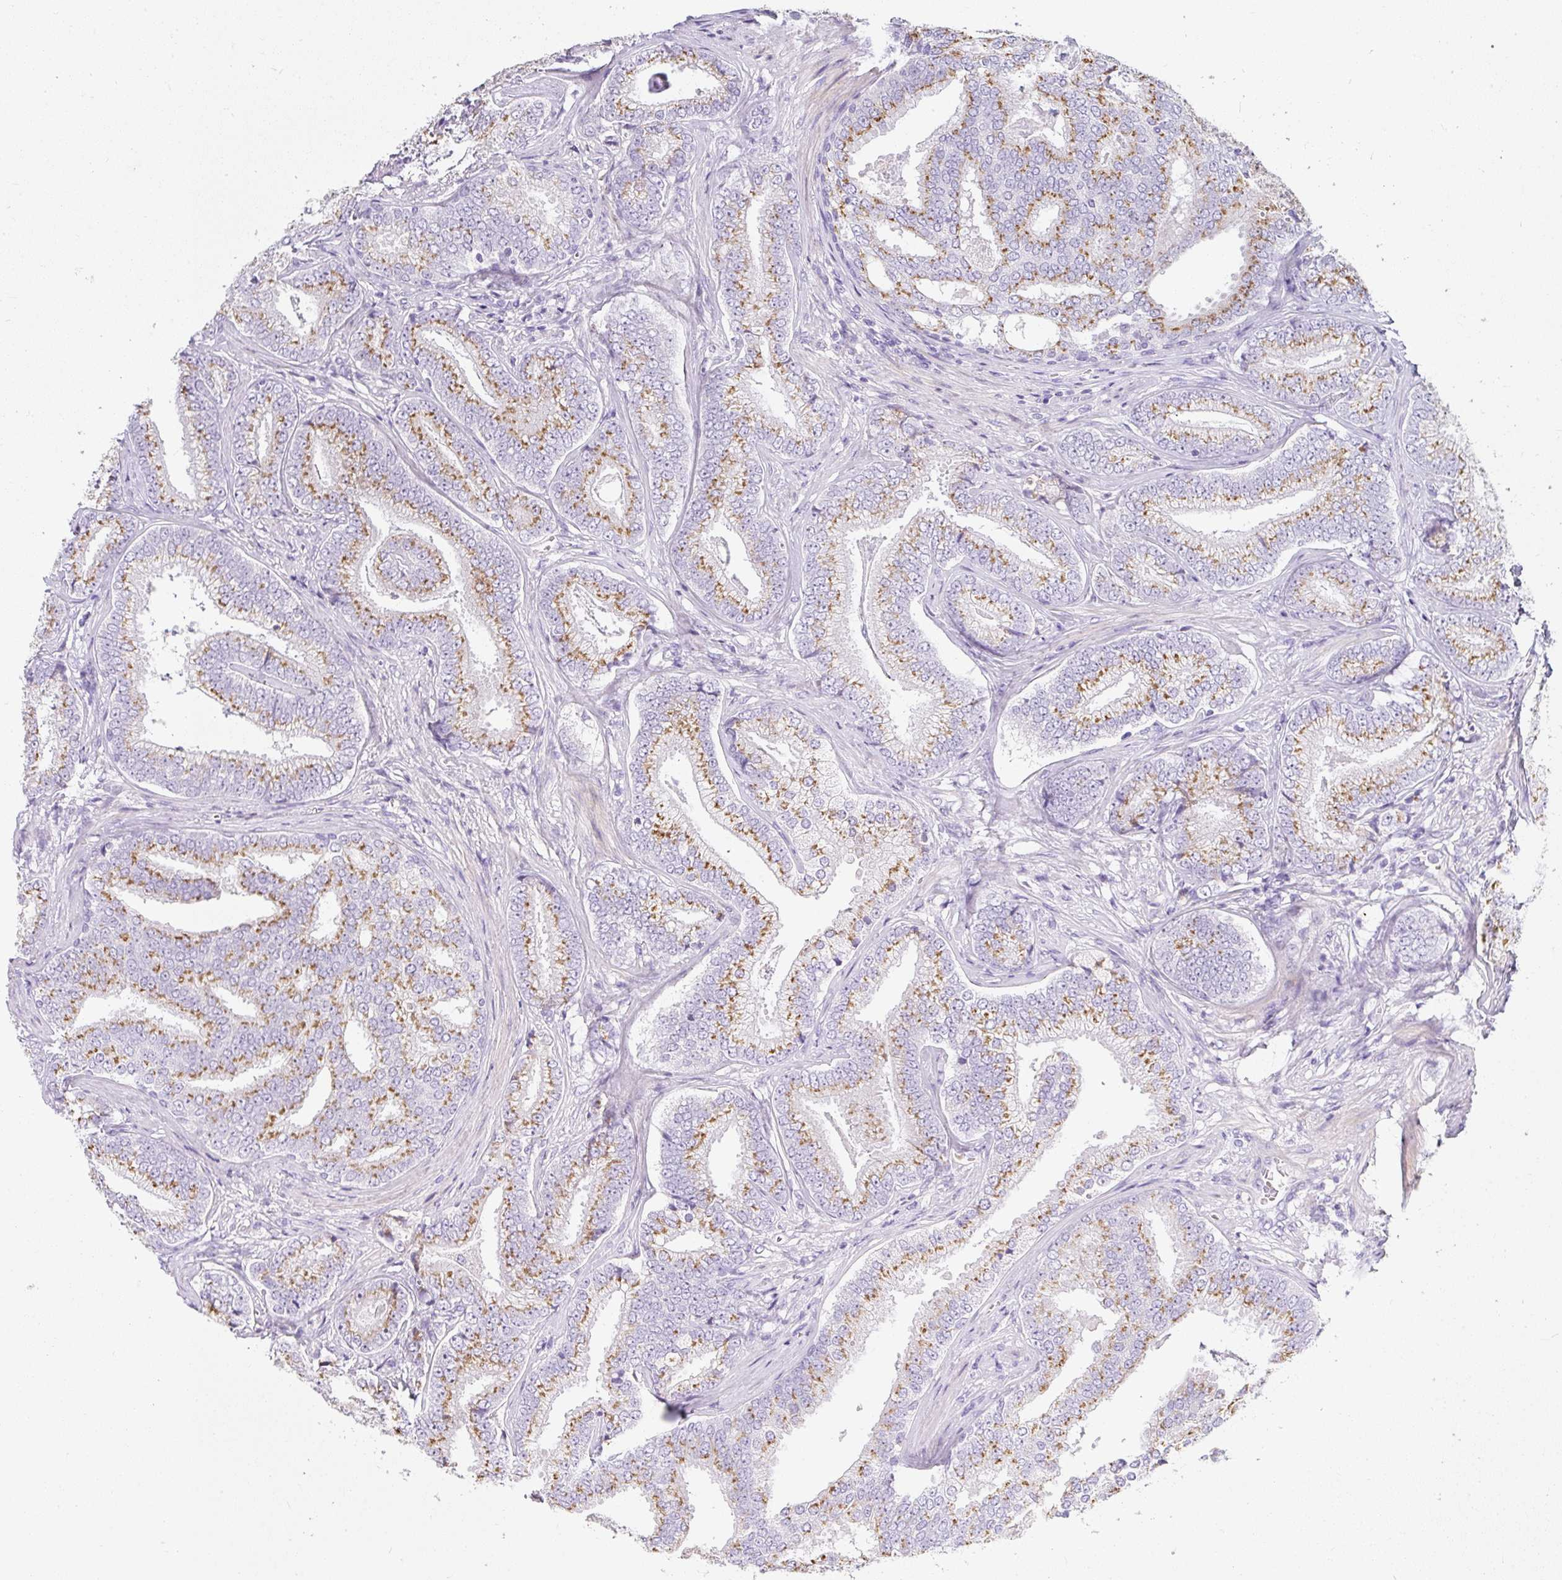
{"staining": {"intensity": "moderate", "quantity": "25%-75%", "location": "cytoplasmic/membranous"}, "tissue": "prostate cancer", "cell_type": "Tumor cells", "image_type": "cancer", "snomed": [{"axis": "morphology", "description": "Adenocarcinoma, Low grade"}, {"axis": "topography", "description": "Prostate"}], "caption": "Prostate cancer stained with DAB immunohistochemistry reveals medium levels of moderate cytoplasmic/membranous staining in approximately 25%-75% of tumor cells. Nuclei are stained in blue.", "gene": "DTX4", "patient": {"sex": "male", "age": 63}}